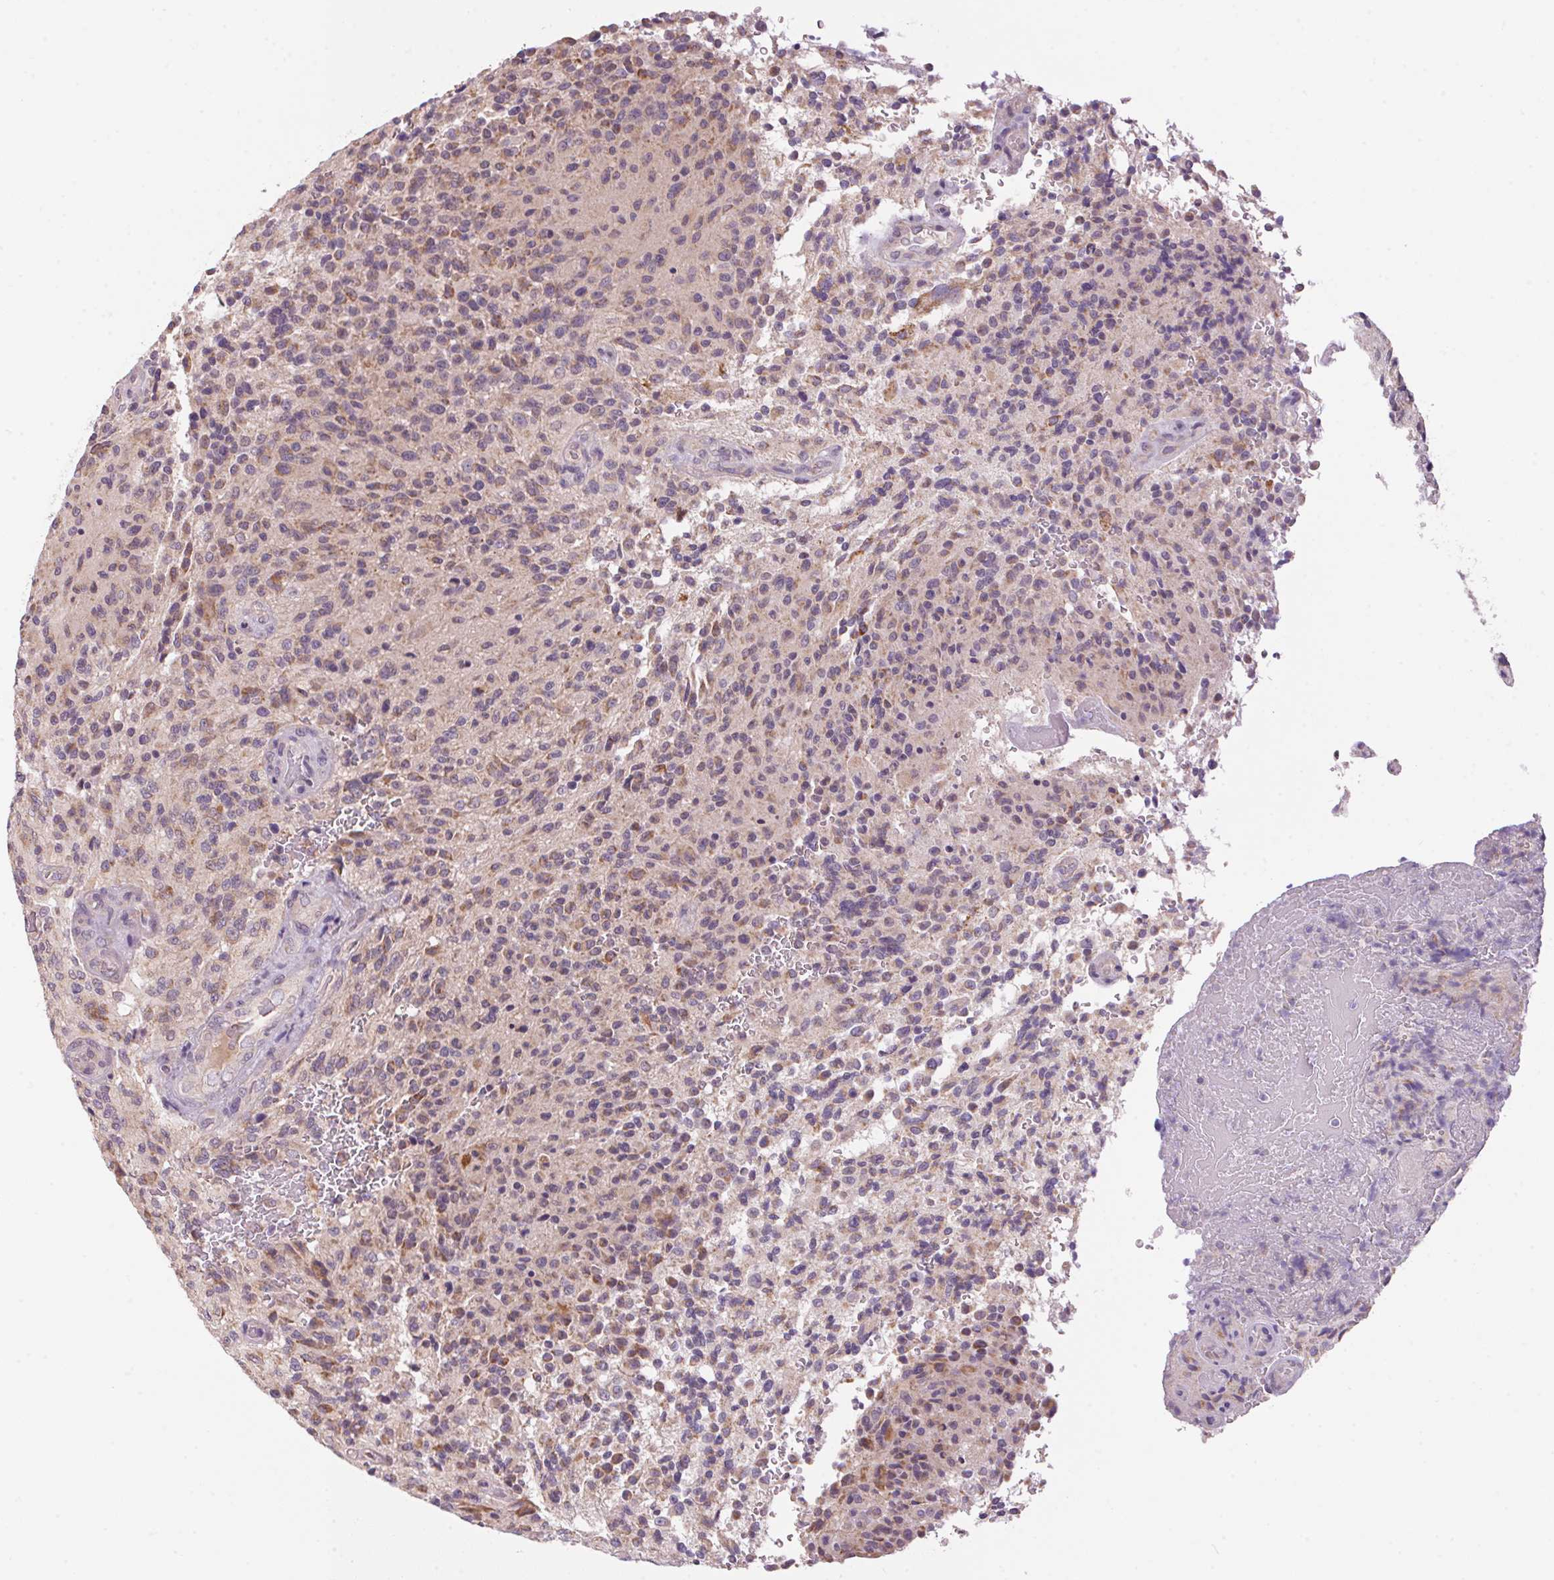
{"staining": {"intensity": "weak", "quantity": "25%-75%", "location": "cytoplasmic/membranous"}, "tissue": "glioma", "cell_type": "Tumor cells", "image_type": "cancer", "snomed": [{"axis": "morphology", "description": "Normal tissue, NOS"}, {"axis": "morphology", "description": "Glioma, malignant, High grade"}, {"axis": "topography", "description": "Cerebral cortex"}], "caption": "Immunohistochemistry micrograph of neoplastic tissue: human glioma stained using IHC reveals low levels of weak protein expression localized specifically in the cytoplasmic/membranous of tumor cells, appearing as a cytoplasmic/membranous brown color.", "gene": "ADH5", "patient": {"sex": "male", "age": 56}}